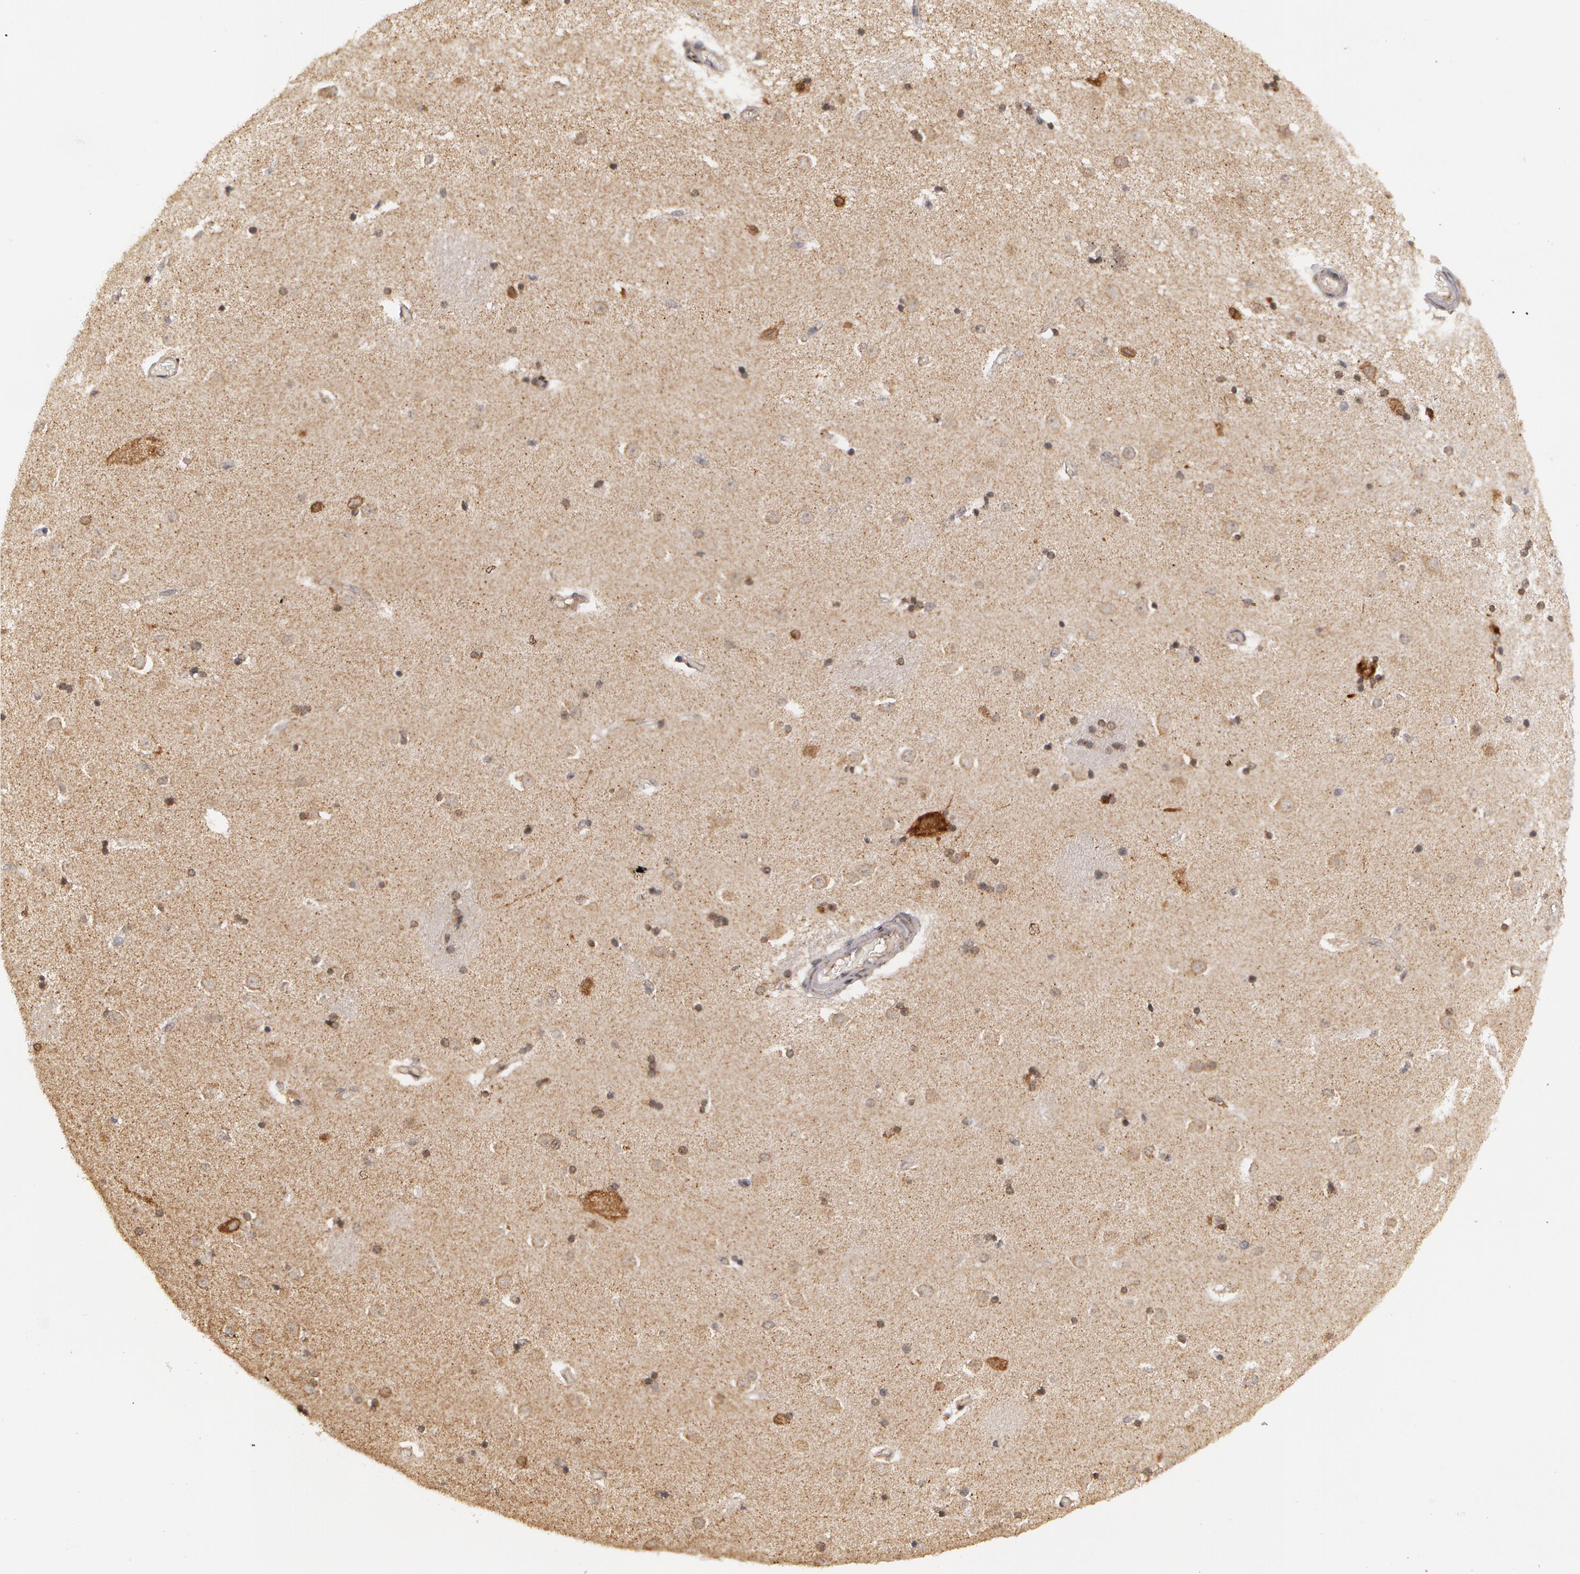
{"staining": {"intensity": "moderate", "quantity": "25%-75%", "location": "cytoplasmic/membranous"}, "tissue": "caudate", "cell_type": "Glial cells", "image_type": "normal", "snomed": [{"axis": "morphology", "description": "Normal tissue, NOS"}, {"axis": "topography", "description": "Lateral ventricle wall"}], "caption": "Immunohistochemical staining of benign human caudate exhibits 25%-75% levels of moderate cytoplasmic/membranous protein staining in about 25%-75% of glial cells.", "gene": "GLIS1", "patient": {"sex": "female", "age": 54}}